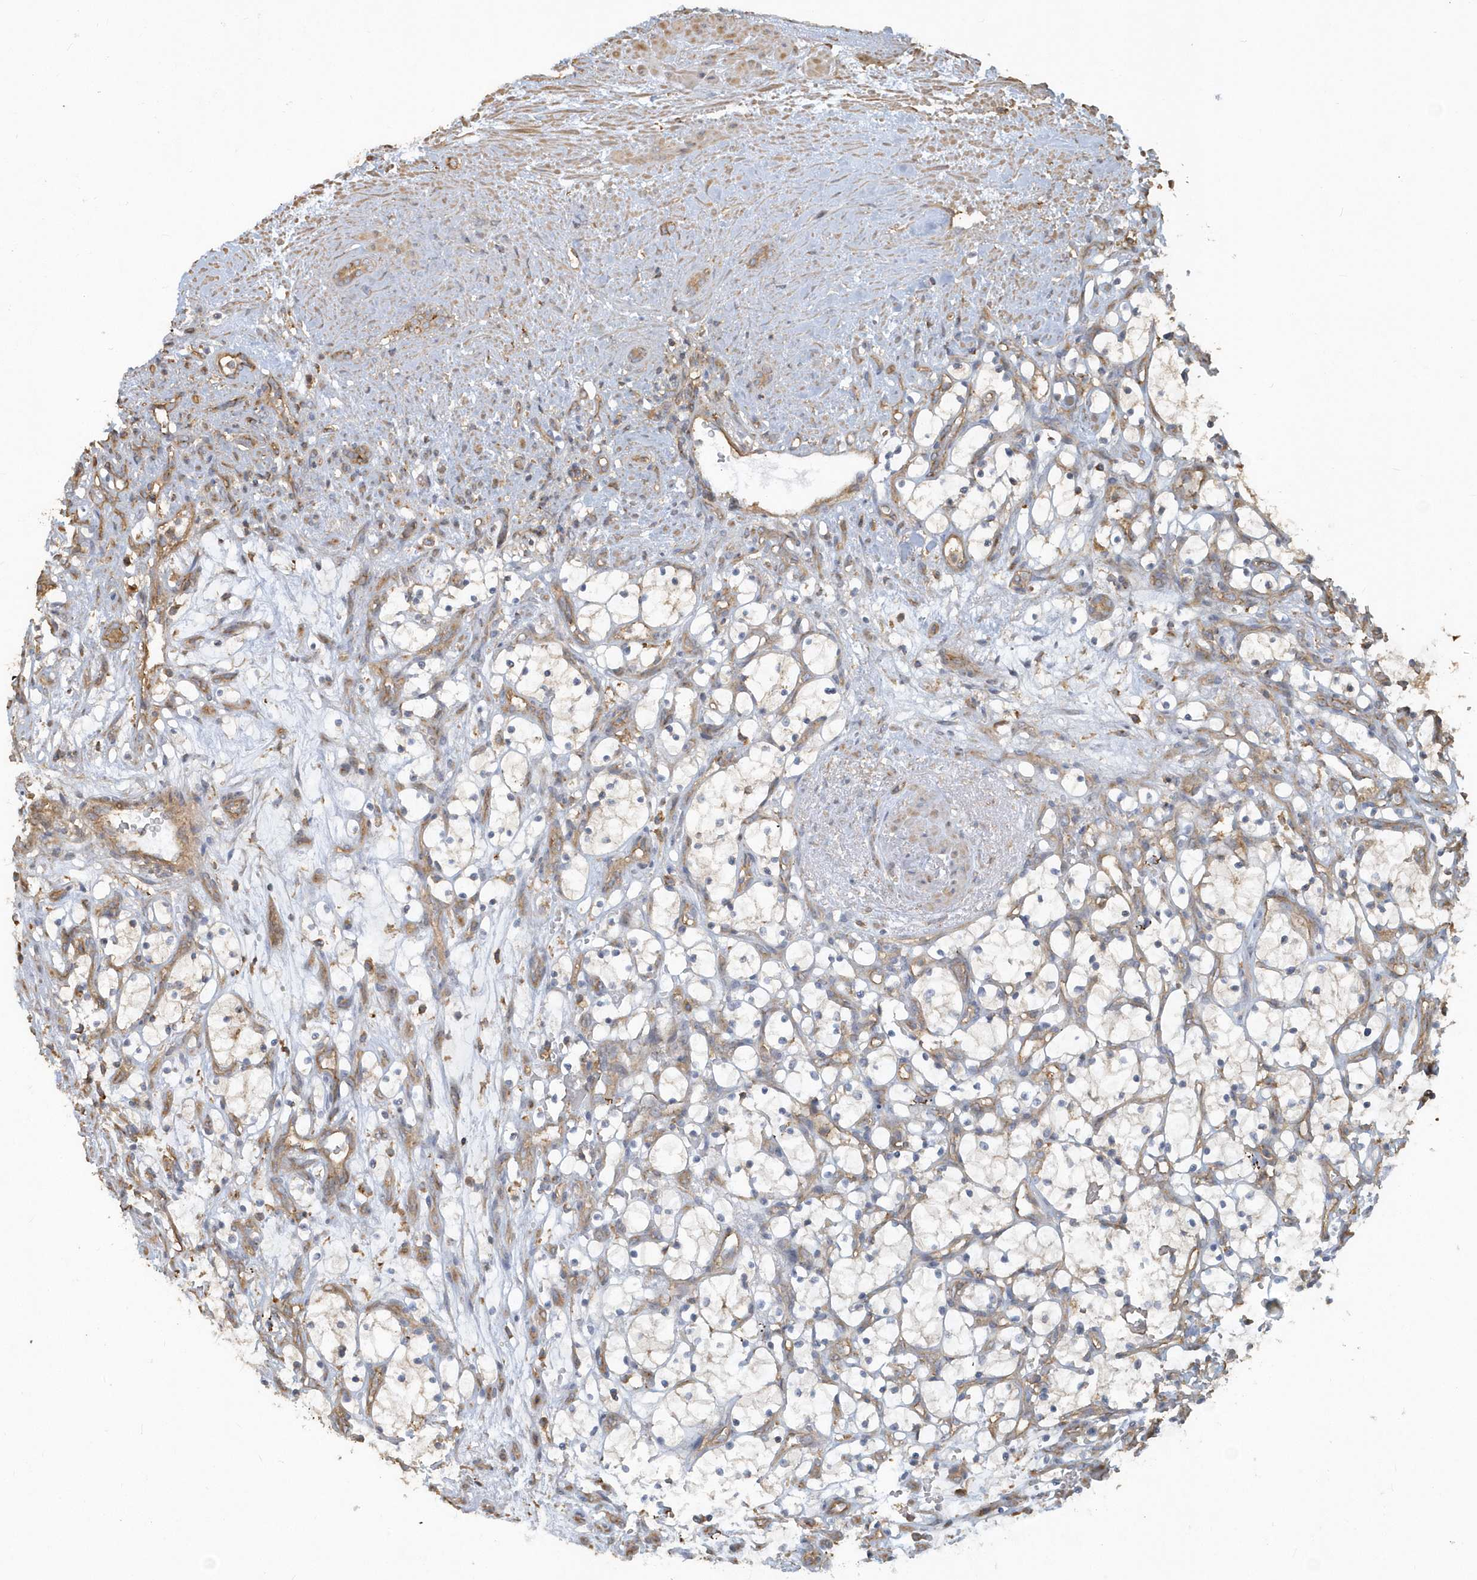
{"staining": {"intensity": "negative", "quantity": "none", "location": "none"}, "tissue": "renal cancer", "cell_type": "Tumor cells", "image_type": "cancer", "snomed": [{"axis": "morphology", "description": "Adenocarcinoma, NOS"}, {"axis": "topography", "description": "Kidney"}], "caption": "DAB immunohistochemical staining of renal cancer displays no significant positivity in tumor cells.", "gene": "TRAIP", "patient": {"sex": "female", "age": 69}}